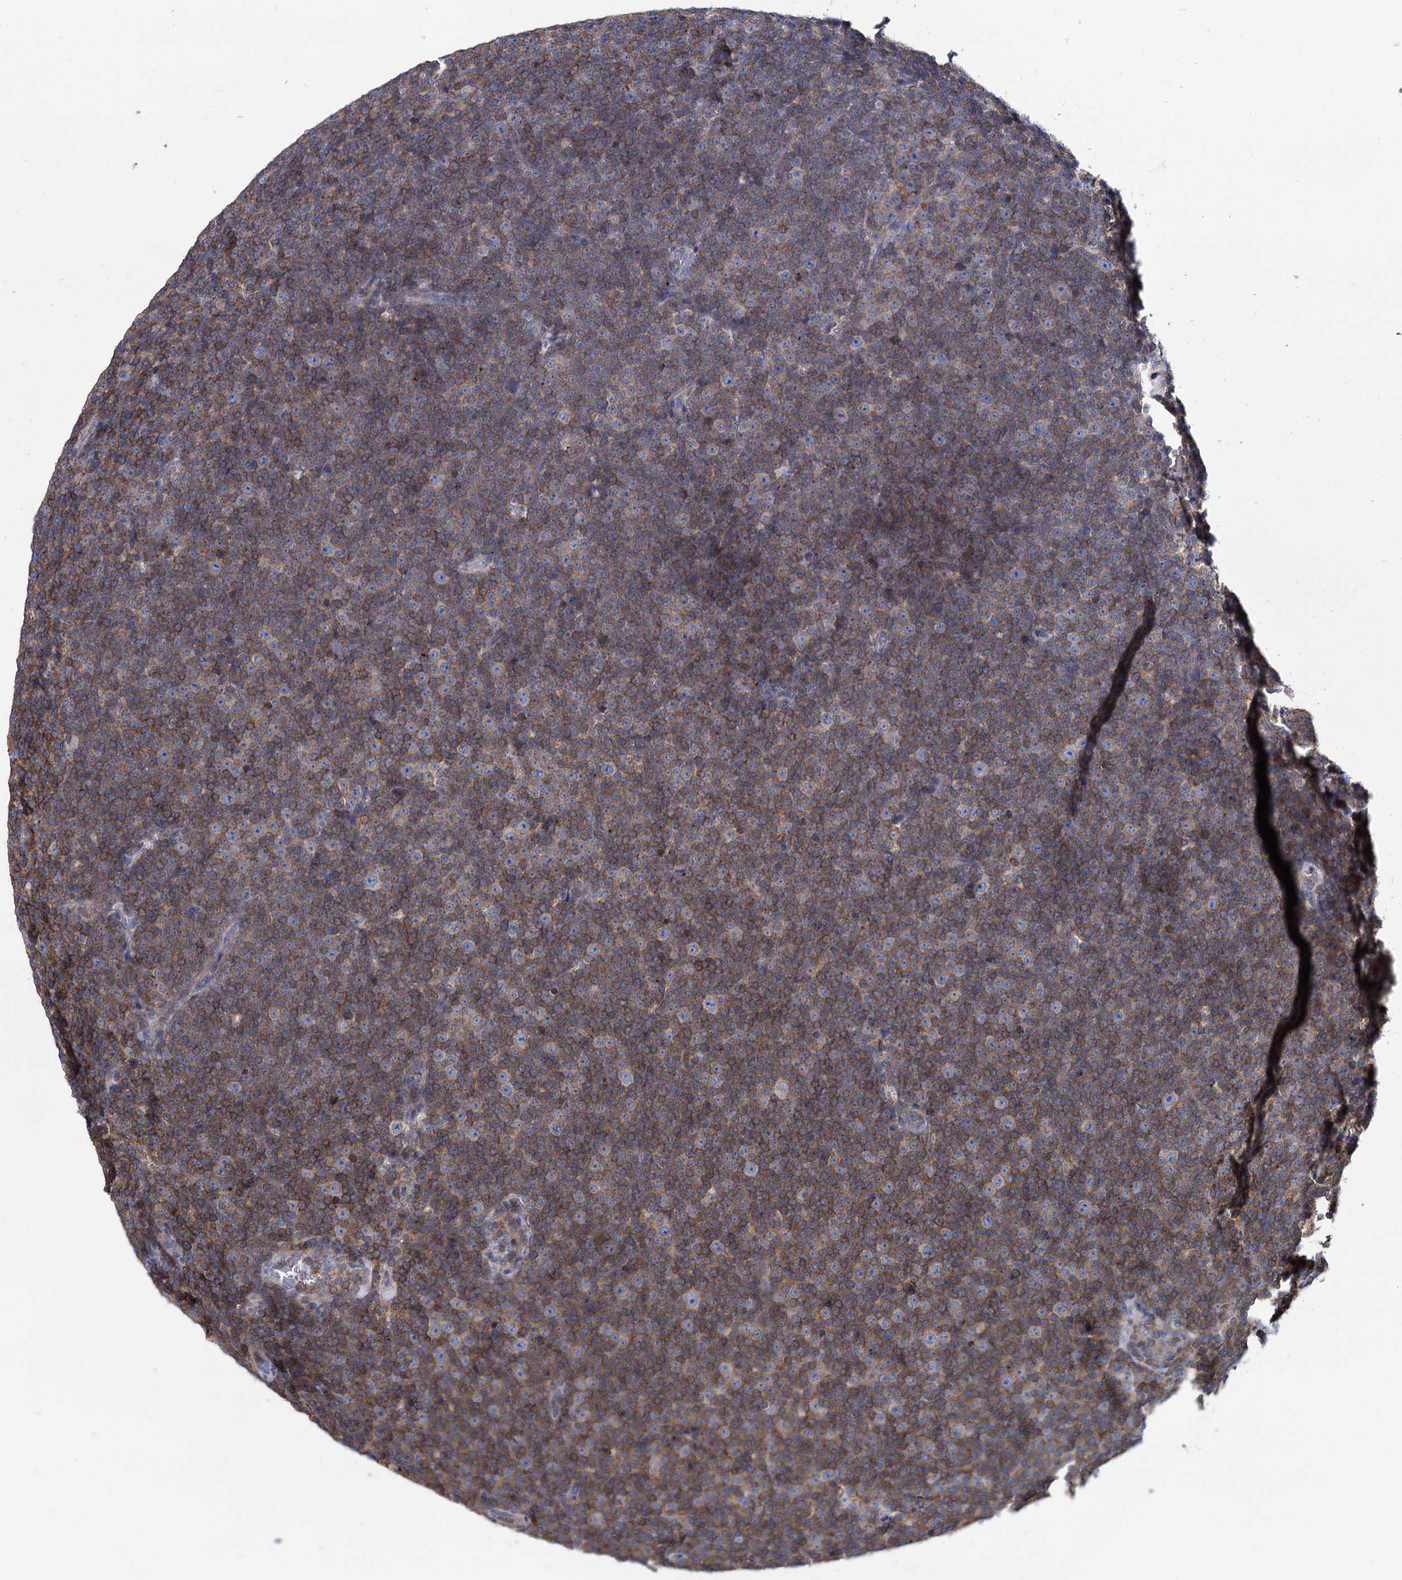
{"staining": {"intensity": "negative", "quantity": "none", "location": "none"}, "tissue": "lymphoma", "cell_type": "Tumor cells", "image_type": "cancer", "snomed": [{"axis": "morphology", "description": "Malignant lymphoma, non-Hodgkin's type, Low grade"}, {"axis": "topography", "description": "Lymph node"}], "caption": "An image of low-grade malignant lymphoma, non-Hodgkin's type stained for a protein shows no brown staining in tumor cells.", "gene": "LRCH4", "patient": {"sex": "female", "age": 67}}